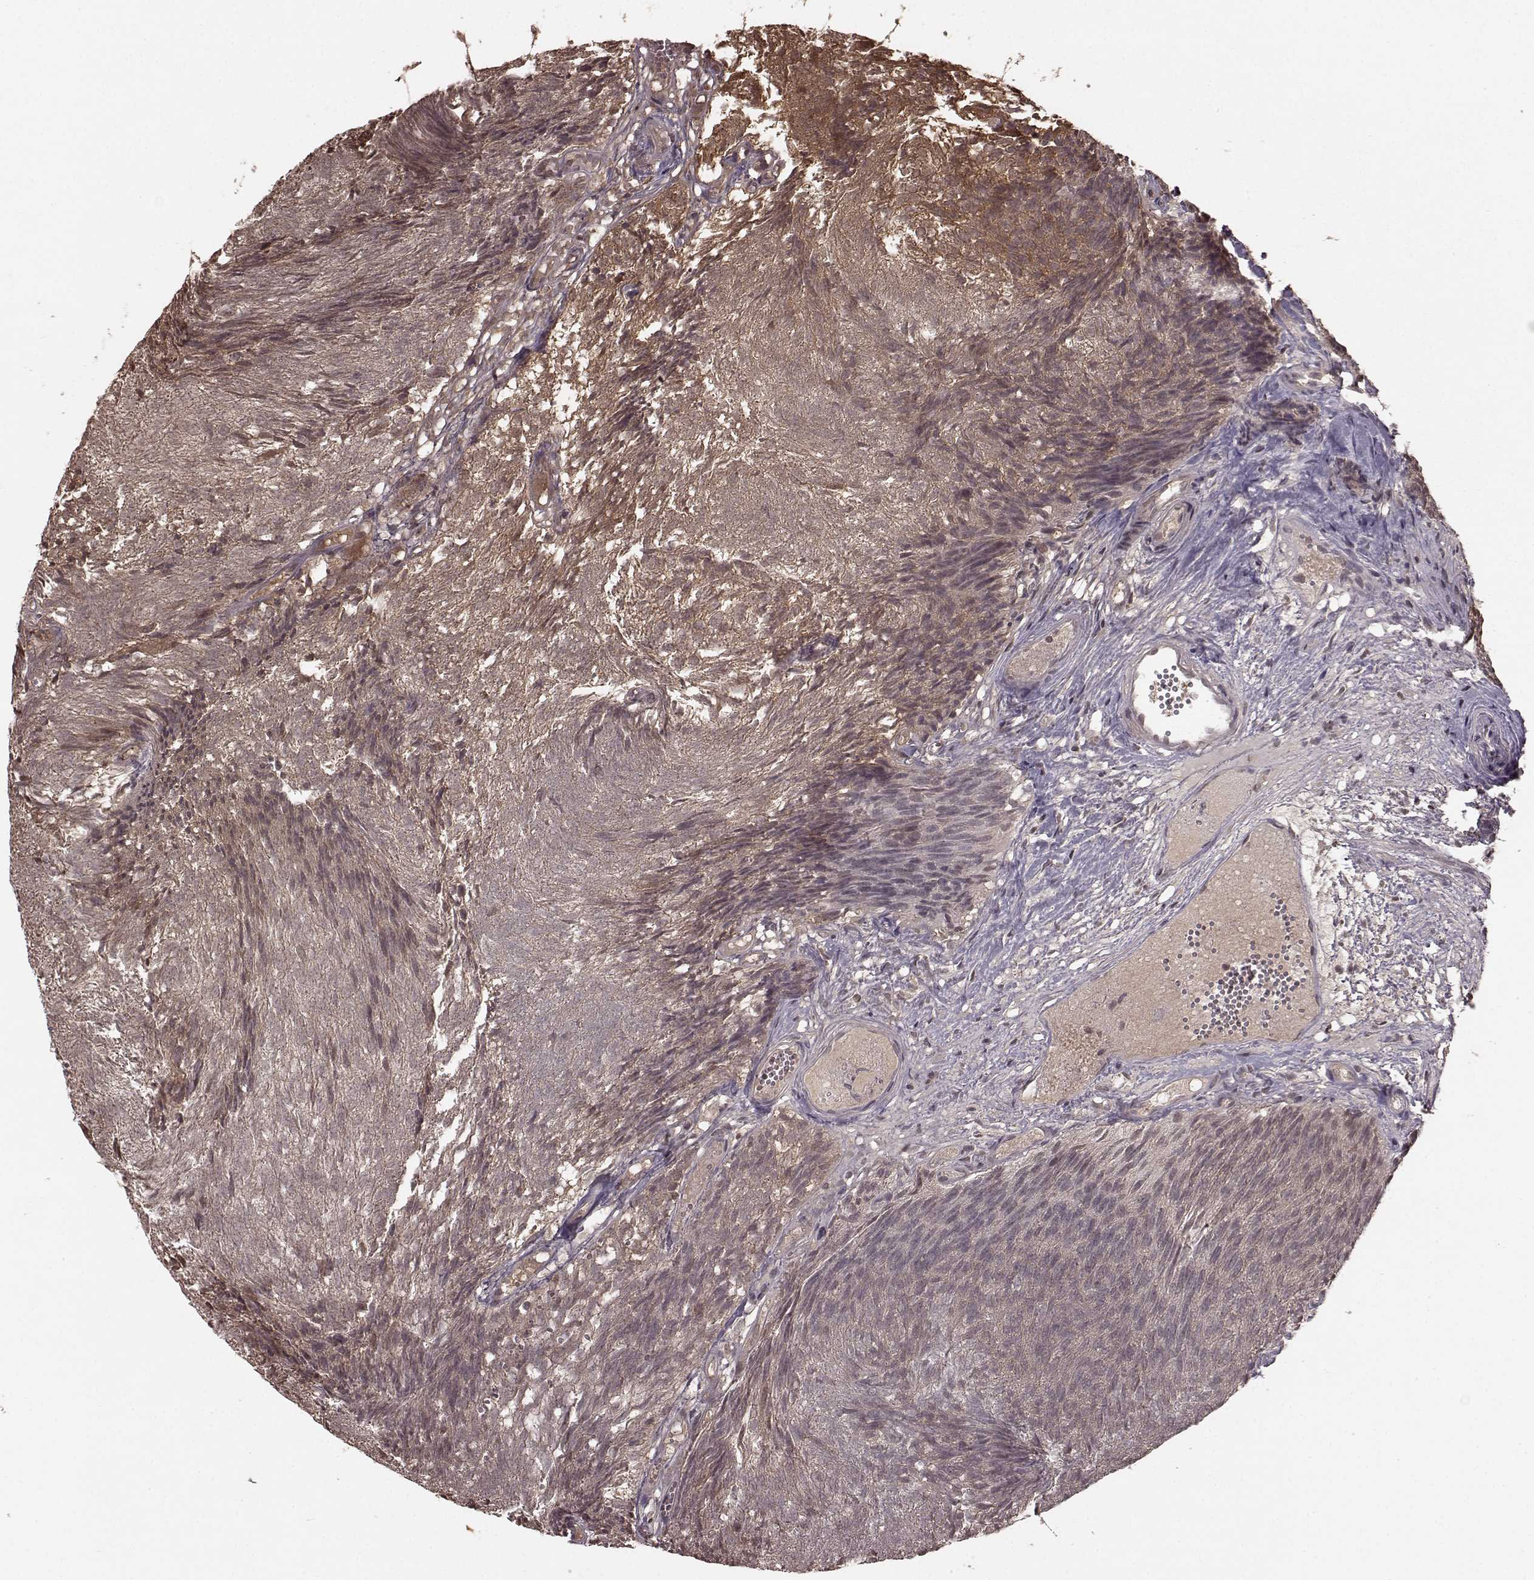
{"staining": {"intensity": "weak", "quantity": "<25%", "location": "cytoplasmic/membranous"}, "tissue": "urothelial cancer", "cell_type": "Tumor cells", "image_type": "cancer", "snomed": [{"axis": "morphology", "description": "Urothelial carcinoma, Low grade"}, {"axis": "topography", "description": "Urinary bladder"}], "caption": "An IHC photomicrograph of urothelial cancer is shown. There is no staining in tumor cells of urothelial cancer.", "gene": "GSS", "patient": {"sex": "male", "age": 77}}